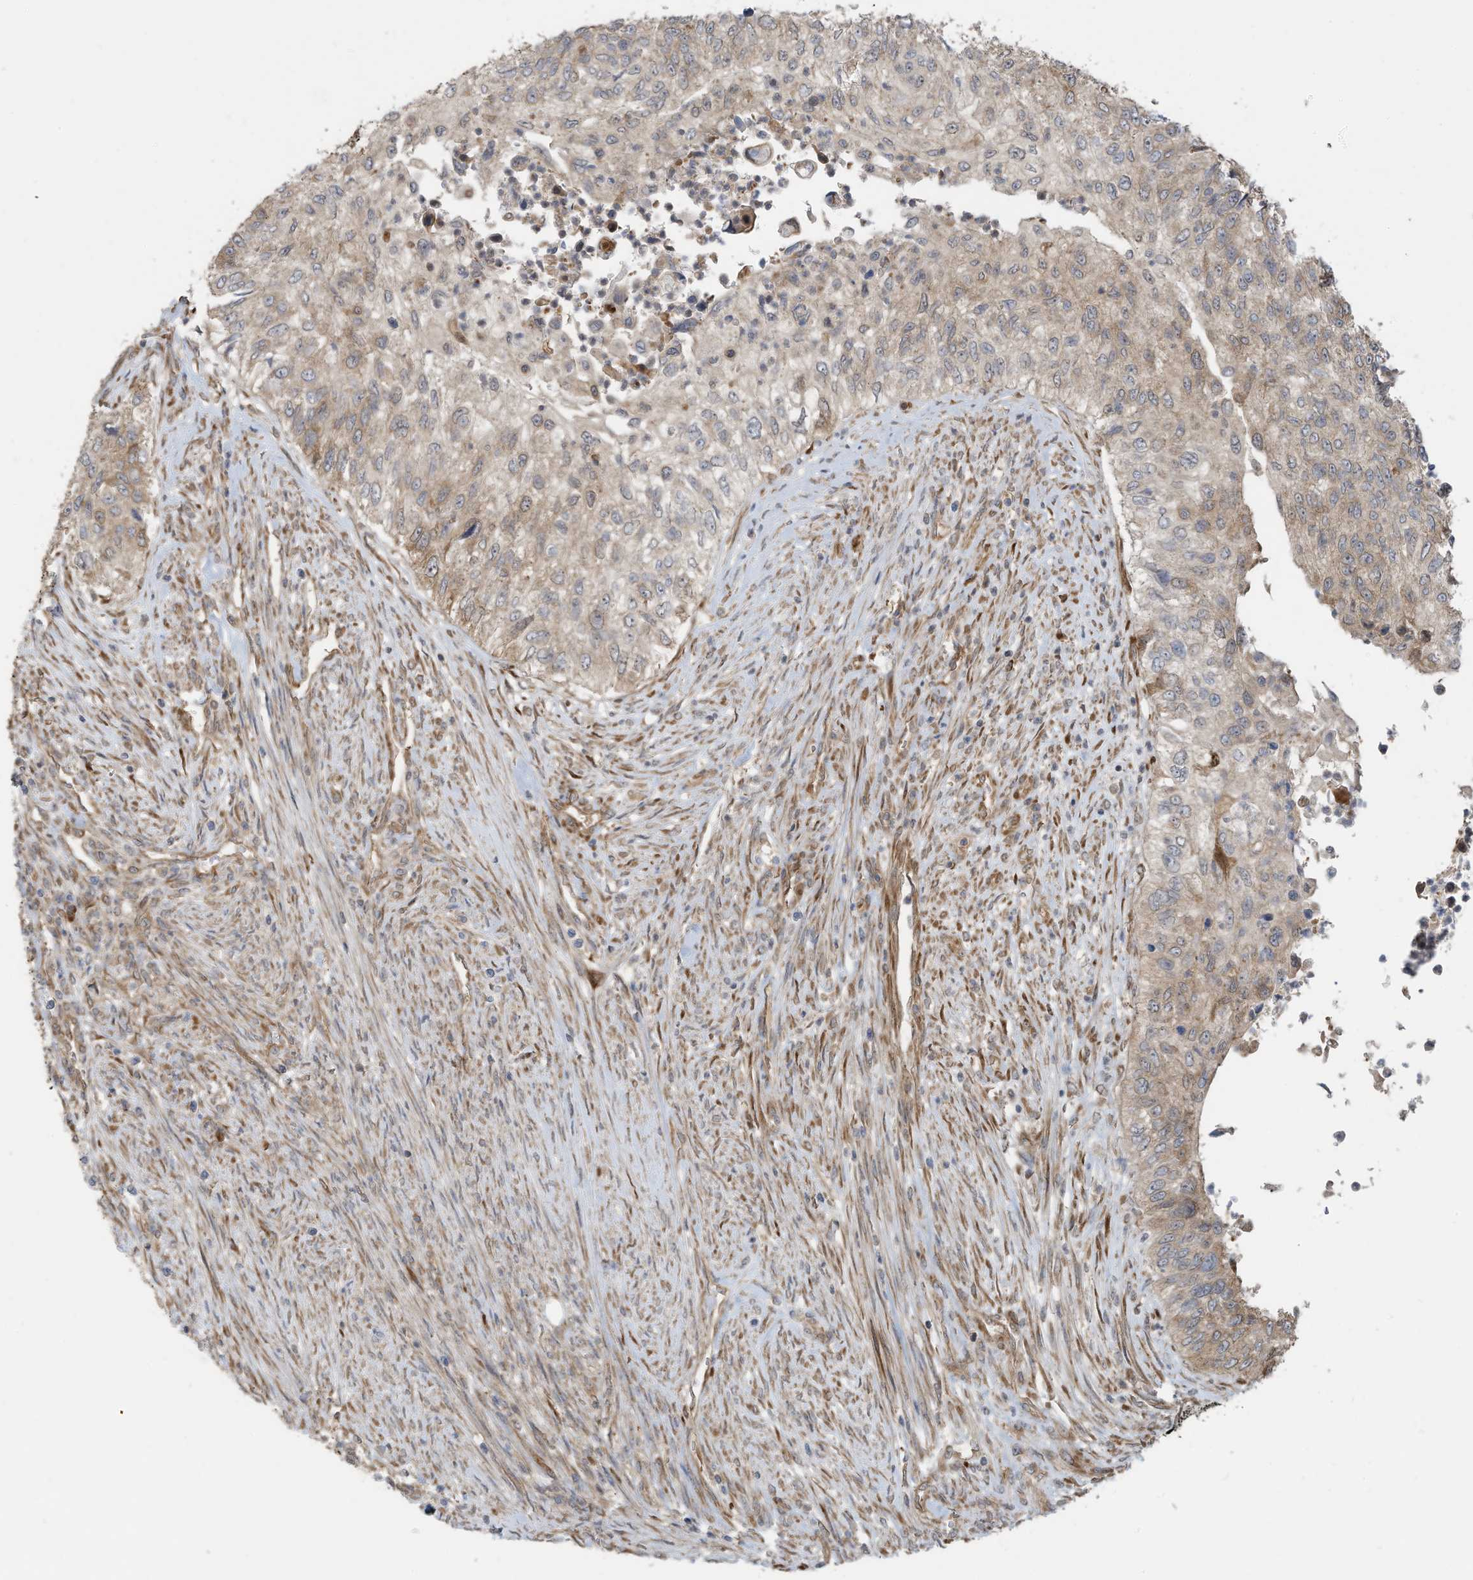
{"staining": {"intensity": "weak", "quantity": "25%-75%", "location": "cytoplasmic/membranous"}, "tissue": "urothelial cancer", "cell_type": "Tumor cells", "image_type": "cancer", "snomed": [{"axis": "morphology", "description": "Urothelial carcinoma, High grade"}, {"axis": "topography", "description": "Urinary bladder"}], "caption": "DAB immunohistochemical staining of human urothelial cancer shows weak cytoplasmic/membranous protein staining in approximately 25%-75% of tumor cells. The staining was performed using DAB (3,3'-diaminobenzidine), with brown indicating positive protein expression. Nuclei are stained blue with hematoxylin.", "gene": "USE1", "patient": {"sex": "female", "age": 60}}